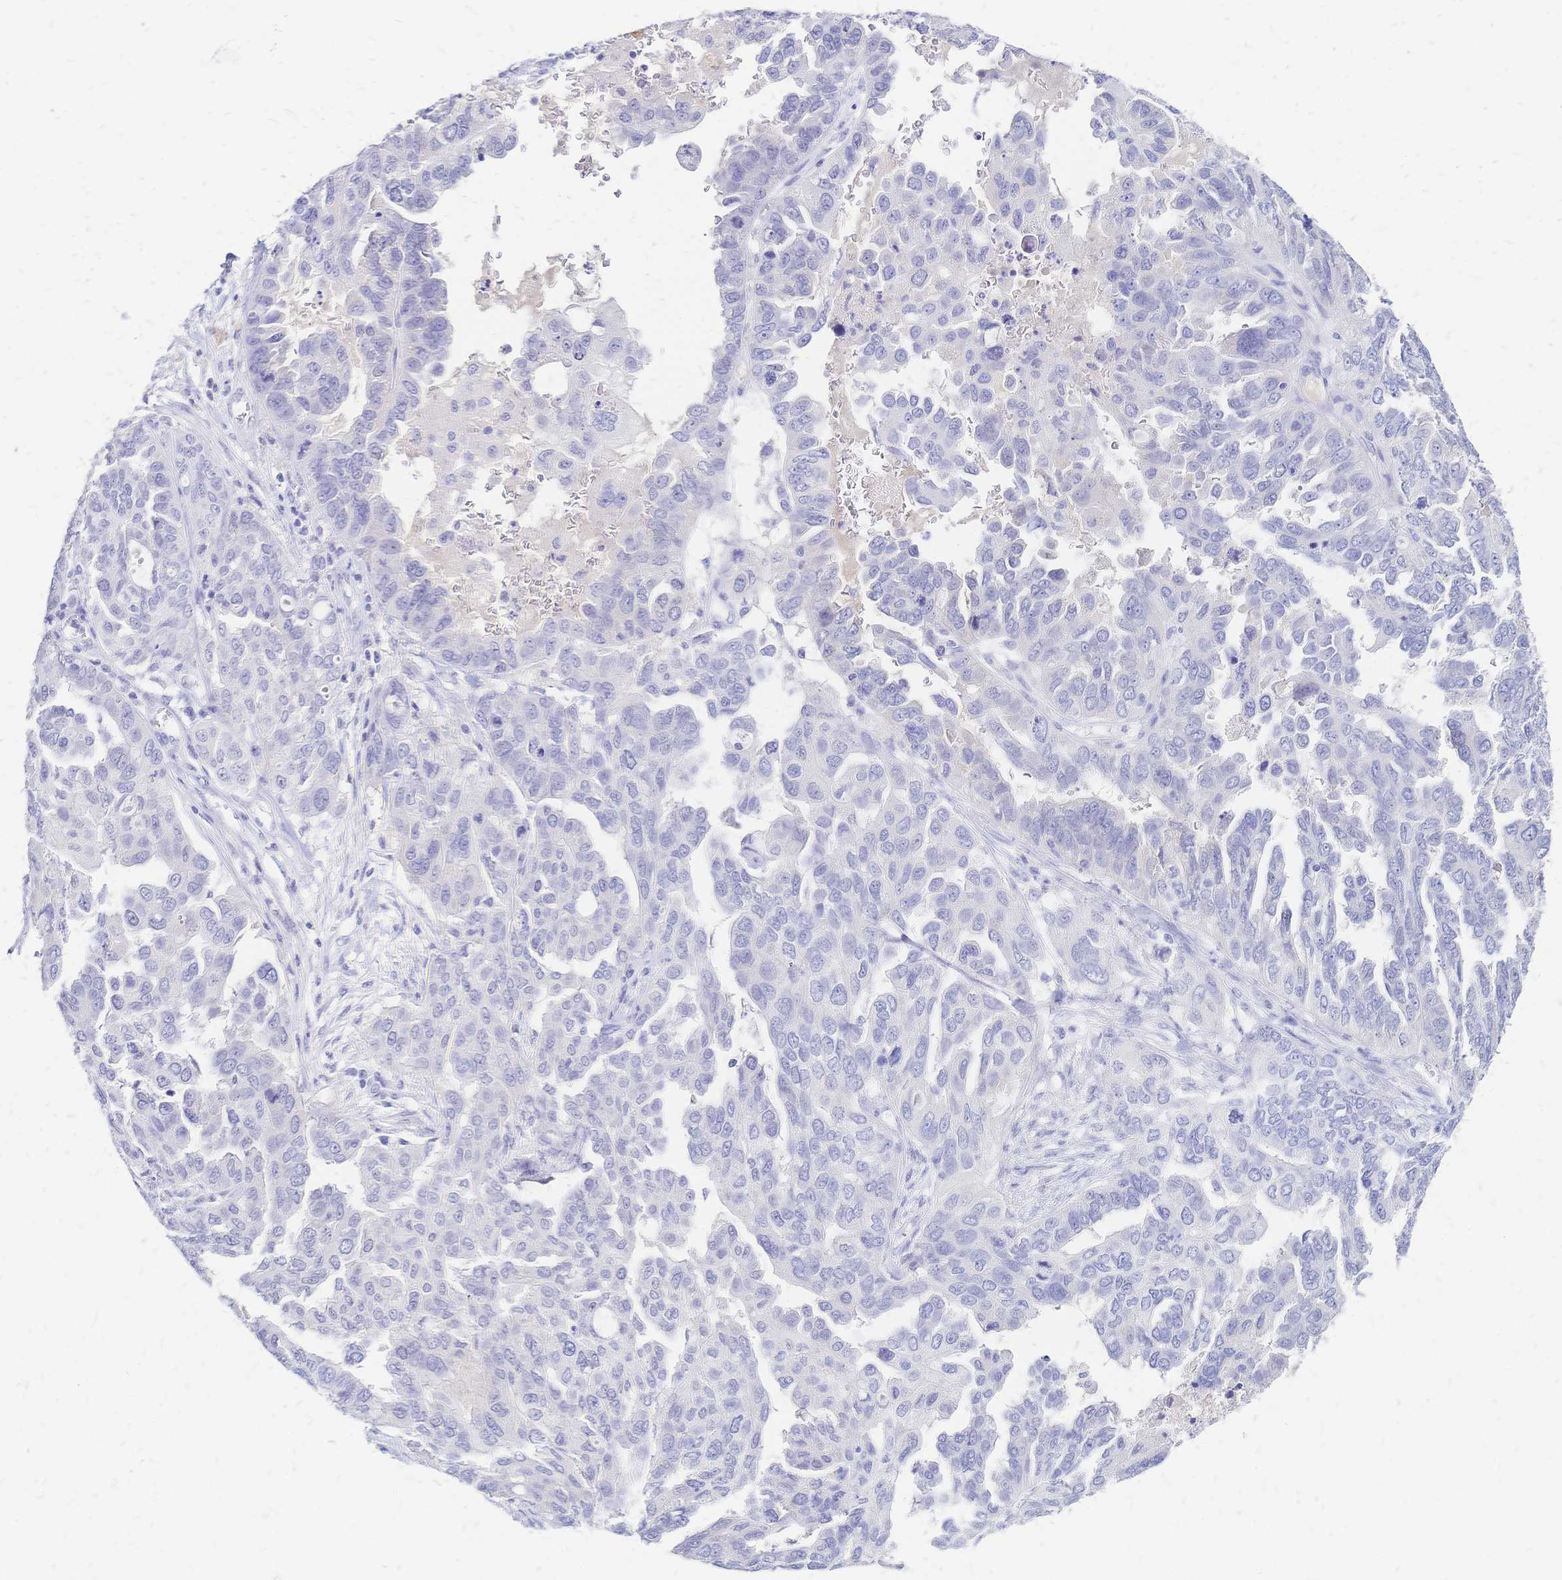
{"staining": {"intensity": "negative", "quantity": "none", "location": "none"}, "tissue": "ovarian cancer", "cell_type": "Tumor cells", "image_type": "cancer", "snomed": [{"axis": "morphology", "description": "Cystadenocarcinoma, serous, NOS"}, {"axis": "topography", "description": "Ovary"}], "caption": "The image demonstrates no significant positivity in tumor cells of serous cystadenocarcinoma (ovarian). The staining was performed using DAB (3,3'-diaminobenzidine) to visualize the protein expression in brown, while the nuclei were stained in blue with hematoxylin (Magnification: 20x).", "gene": "FA2H", "patient": {"sex": "female", "age": 53}}